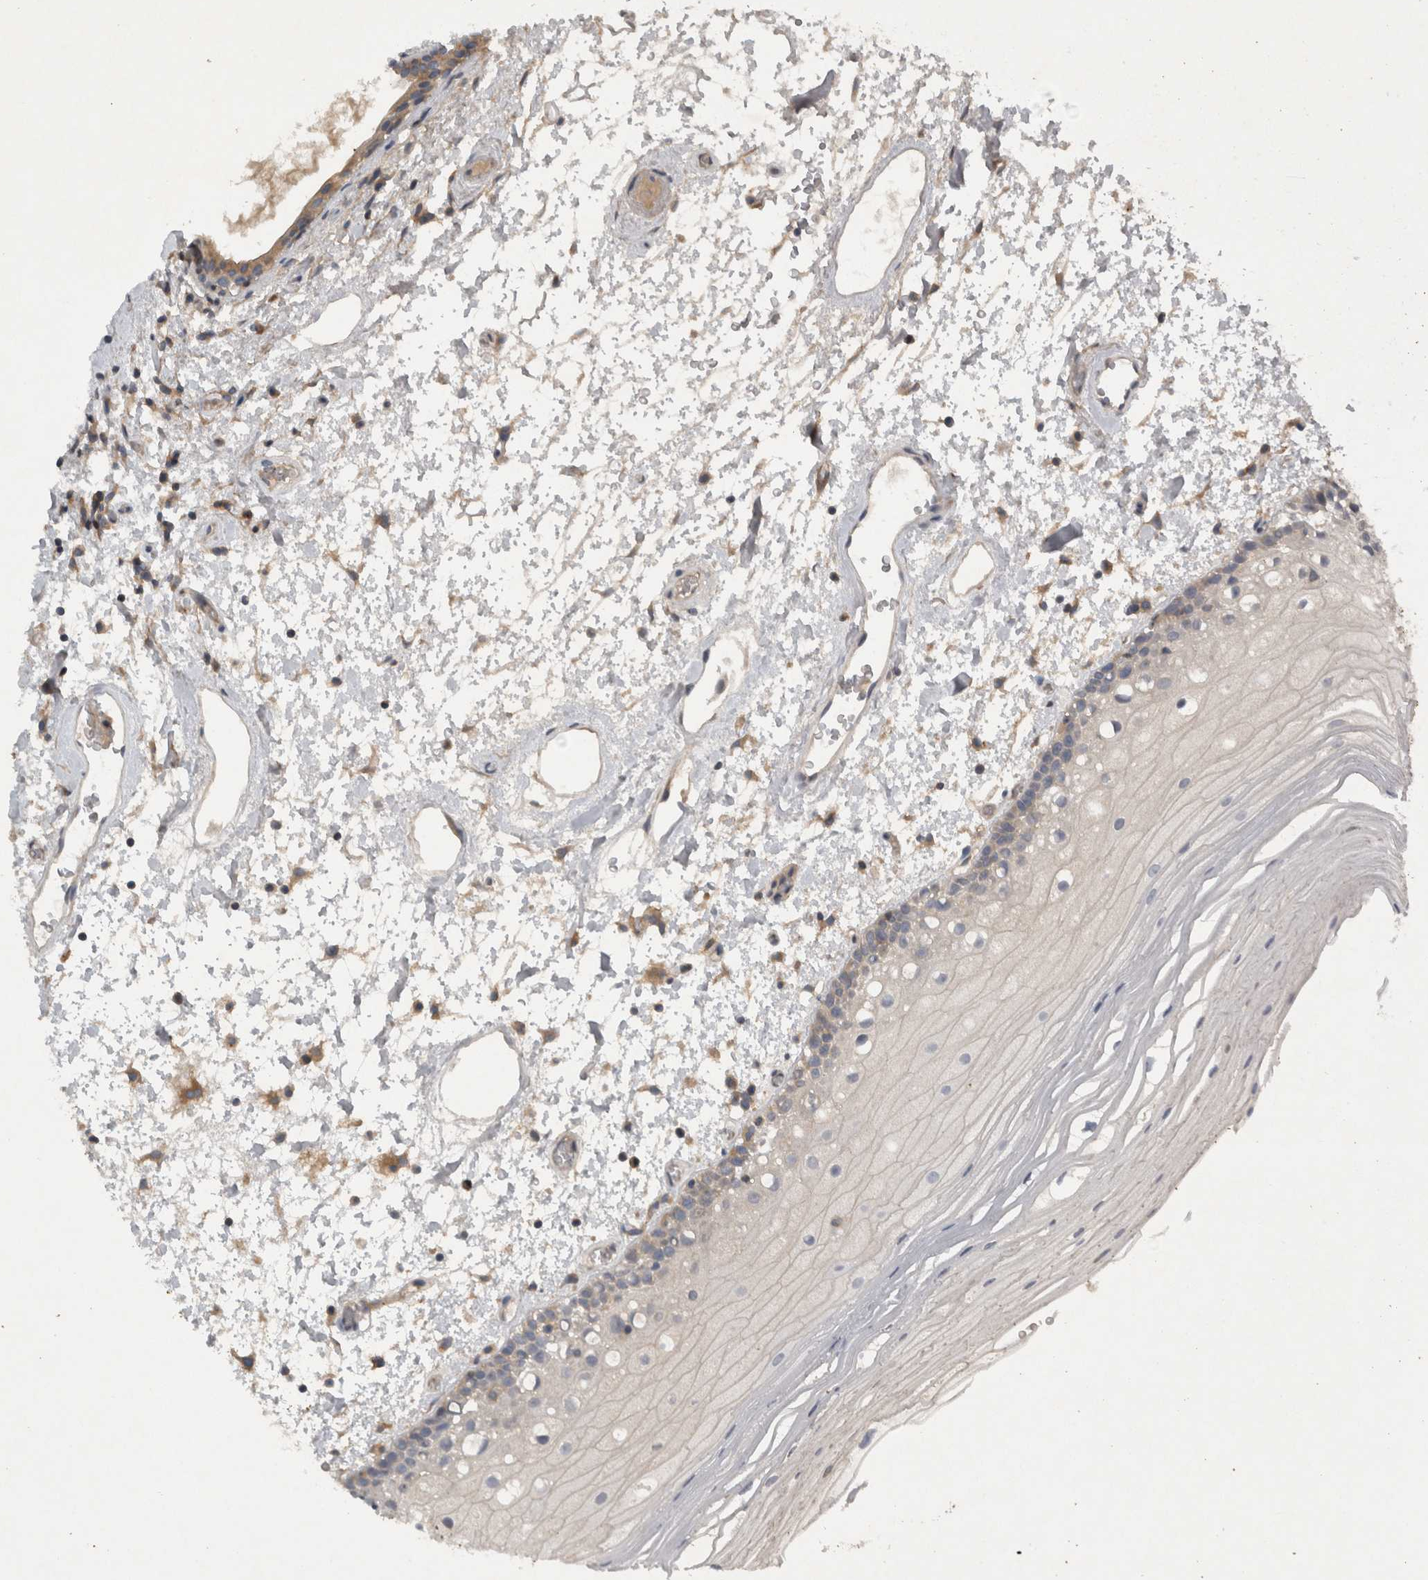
{"staining": {"intensity": "negative", "quantity": "none", "location": "none"}, "tissue": "oral mucosa", "cell_type": "Squamous epithelial cells", "image_type": "normal", "snomed": [{"axis": "morphology", "description": "Normal tissue, NOS"}, {"axis": "topography", "description": "Oral tissue"}], "caption": "This is an immunohistochemistry micrograph of unremarkable human oral mucosa. There is no positivity in squamous epithelial cells.", "gene": "SCARA5", "patient": {"sex": "male", "age": 52}}